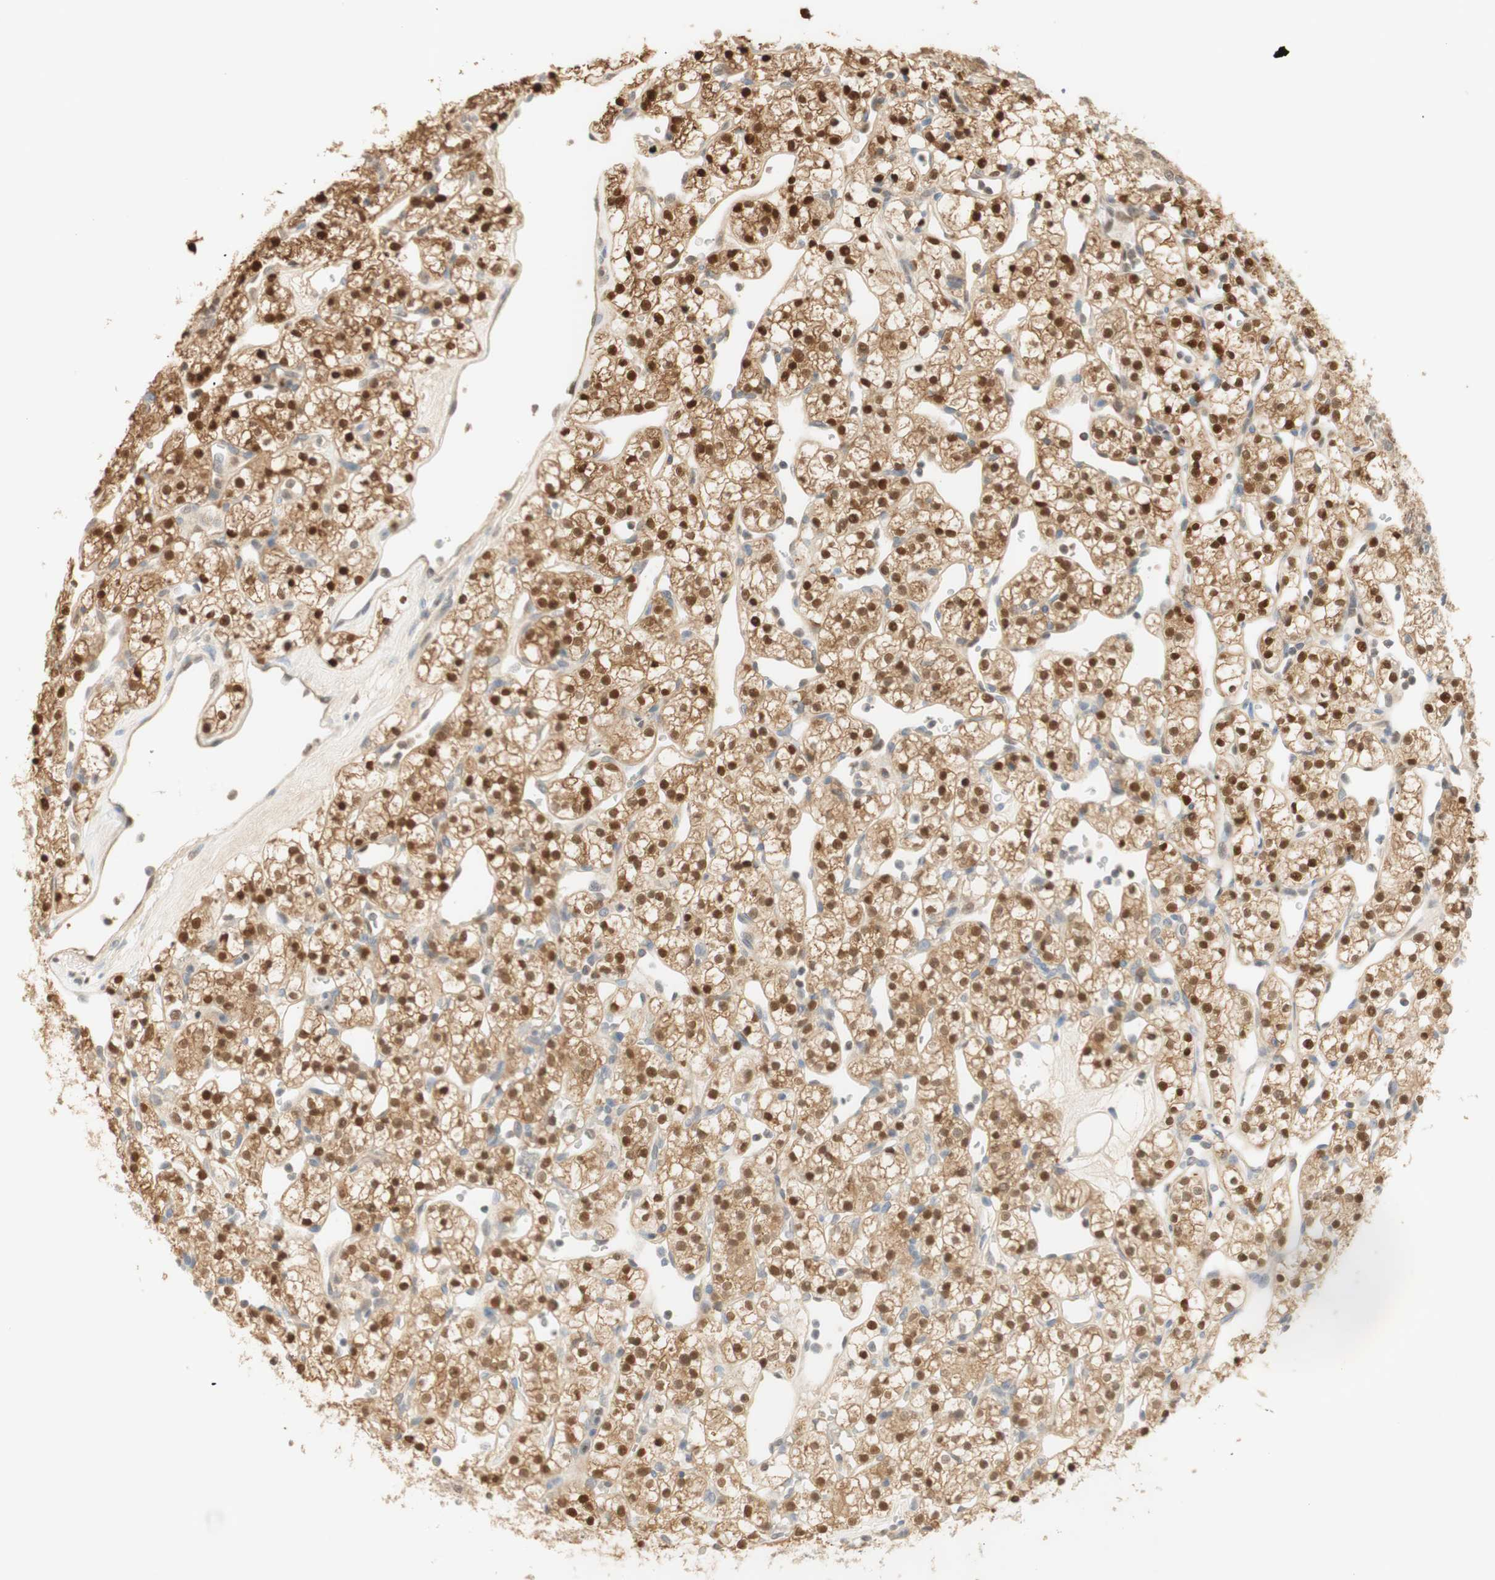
{"staining": {"intensity": "moderate", "quantity": ">75%", "location": "cytoplasmic/membranous,nuclear"}, "tissue": "renal cancer", "cell_type": "Tumor cells", "image_type": "cancer", "snomed": [{"axis": "morphology", "description": "Adenocarcinoma, NOS"}, {"axis": "topography", "description": "Kidney"}], "caption": "A medium amount of moderate cytoplasmic/membranous and nuclear staining is seen in about >75% of tumor cells in renal cancer tissue.", "gene": "NAP1L4", "patient": {"sex": "female", "age": 60}}